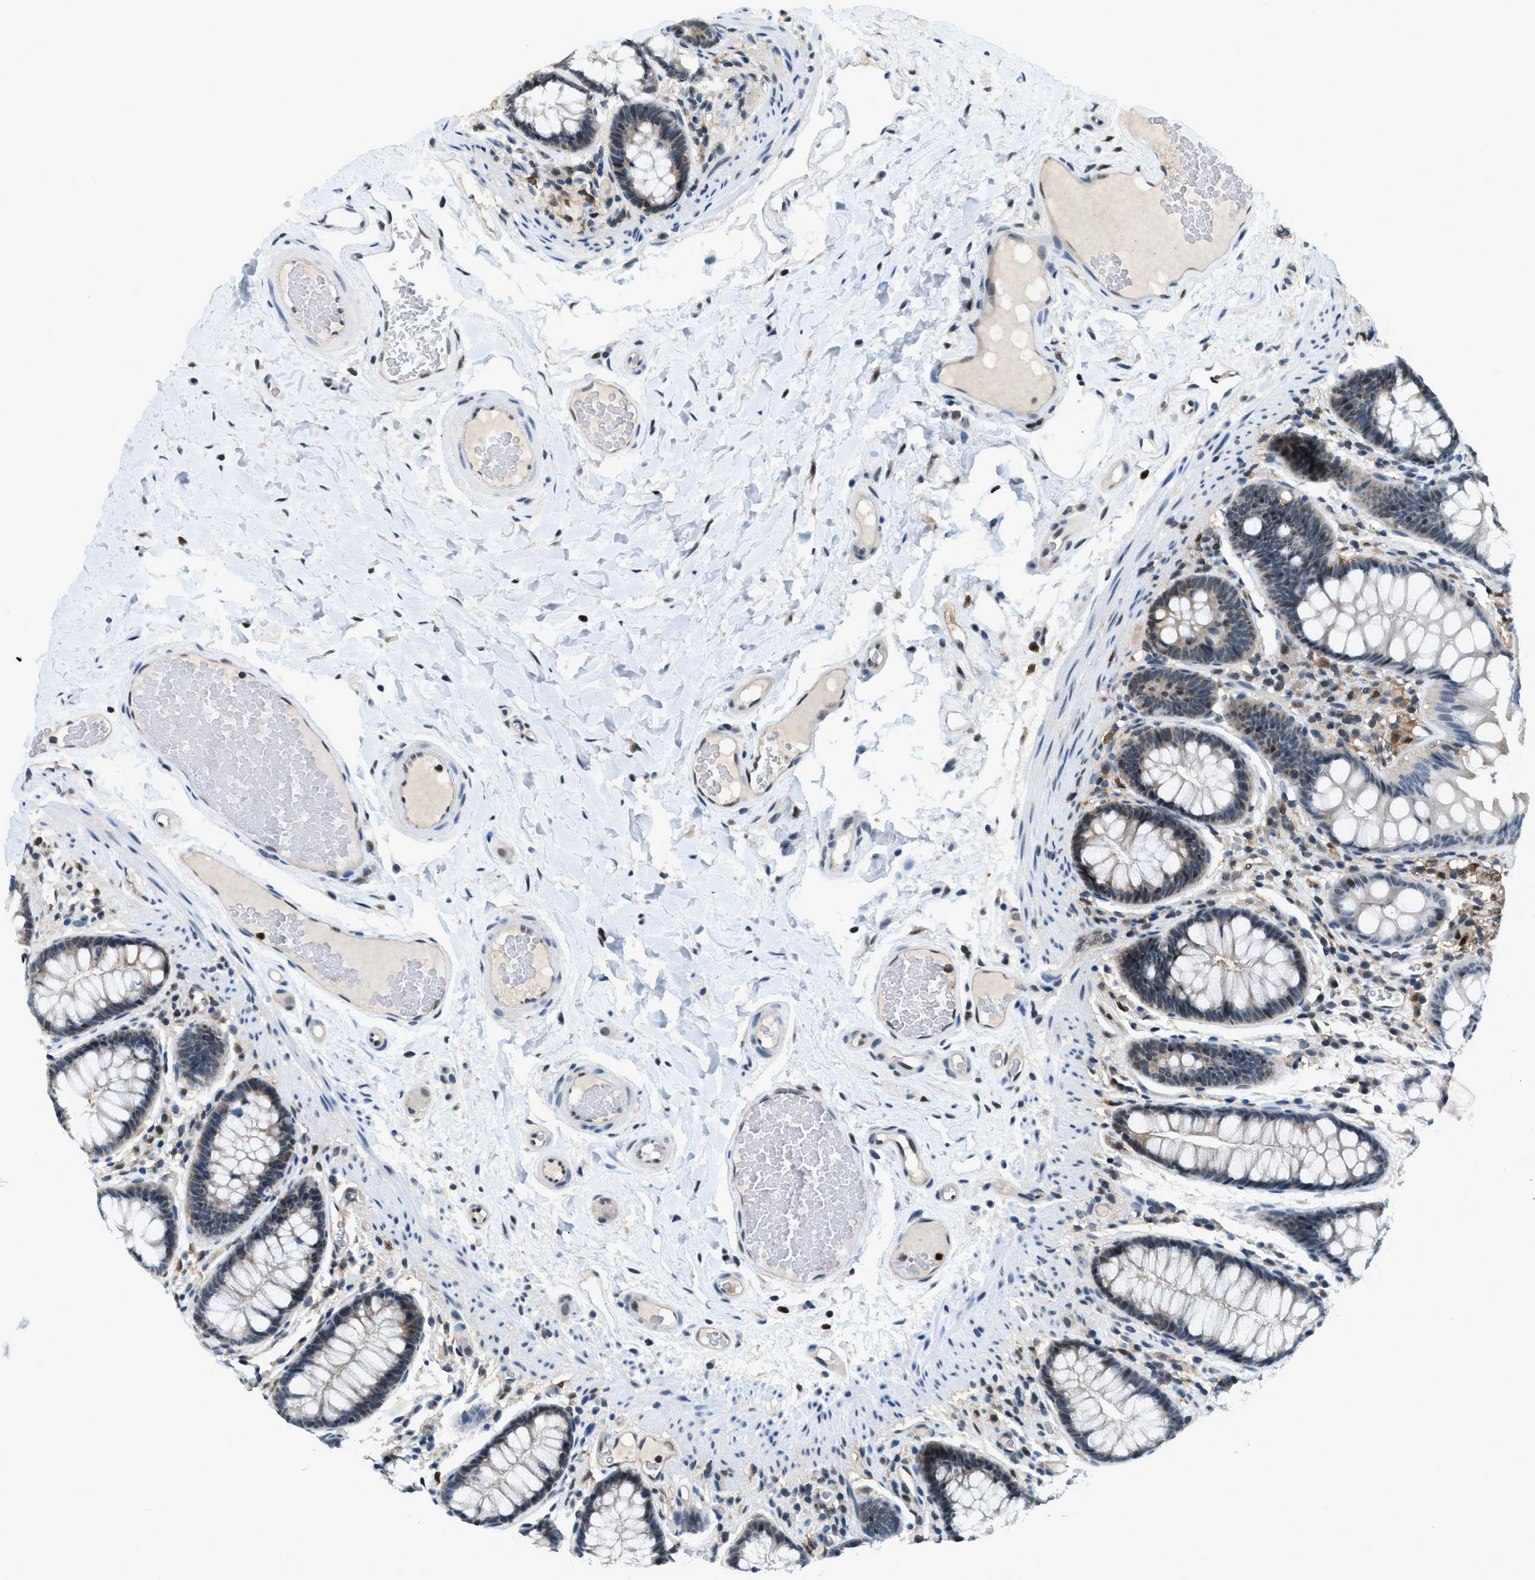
{"staining": {"intensity": "moderate", "quantity": ">75%", "location": "nuclear"}, "tissue": "colon", "cell_type": "Endothelial cells", "image_type": "normal", "snomed": [{"axis": "morphology", "description": "Normal tissue, NOS"}, {"axis": "topography", "description": "Colon"}], "caption": "This photomicrograph reveals immunohistochemistry staining of normal human colon, with medium moderate nuclear staining in about >75% of endothelial cells.", "gene": "OGFR", "patient": {"sex": "female", "age": 56}}